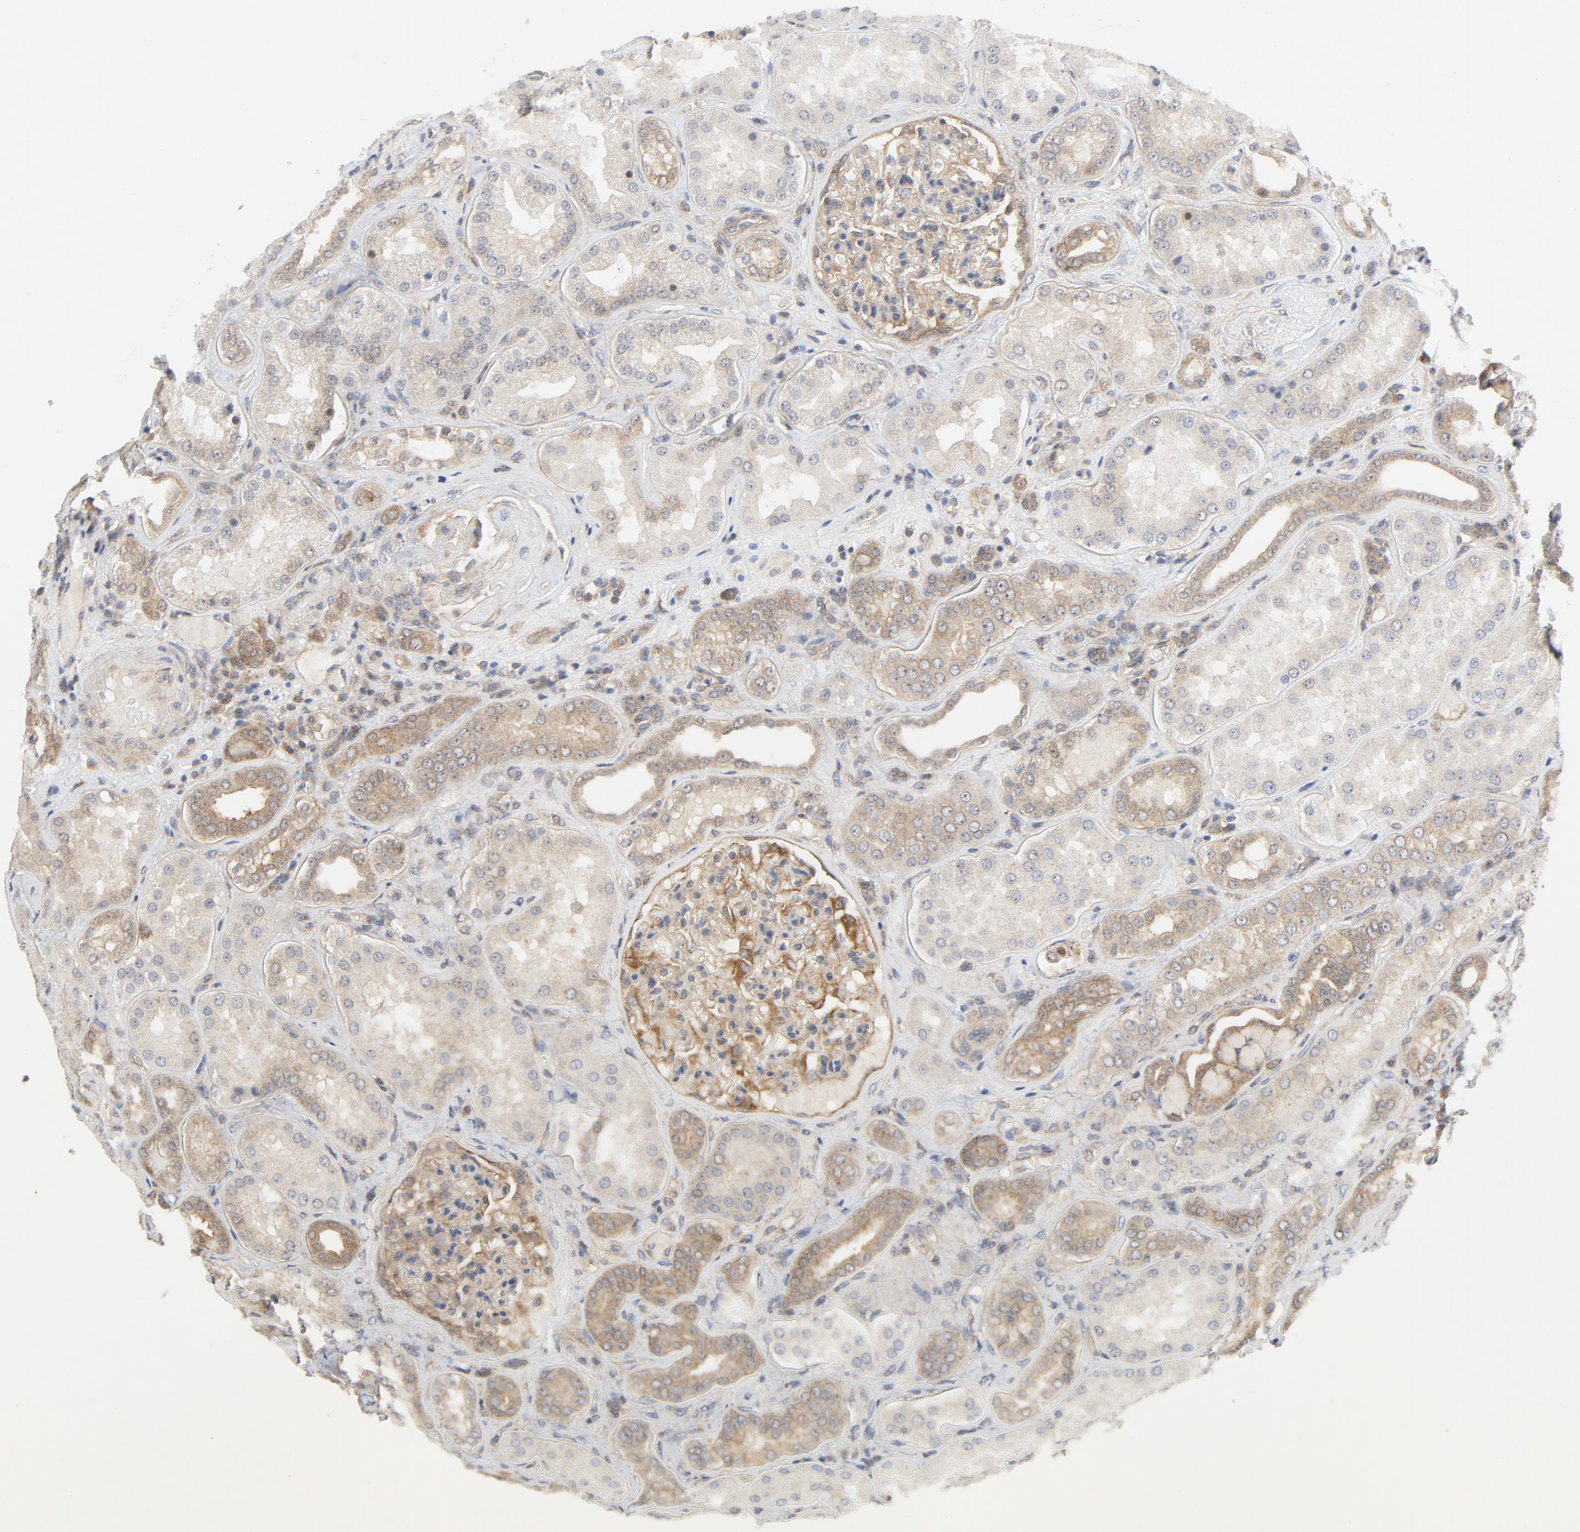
{"staining": {"intensity": "moderate", "quantity": ">75%", "location": "cytoplasmic/membranous"}, "tissue": "kidney", "cell_type": "Cells in glomeruli", "image_type": "normal", "snomed": [{"axis": "morphology", "description": "Normal tissue, NOS"}, {"axis": "topography", "description": "Kidney"}], "caption": "This micrograph exhibits IHC staining of normal human kidney, with medium moderate cytoplasmic/membranous expression in approximately >75% of cells in glomeruli.", "gene": "MAP2K7", "patient": {"sex": "female", "age": 56}}